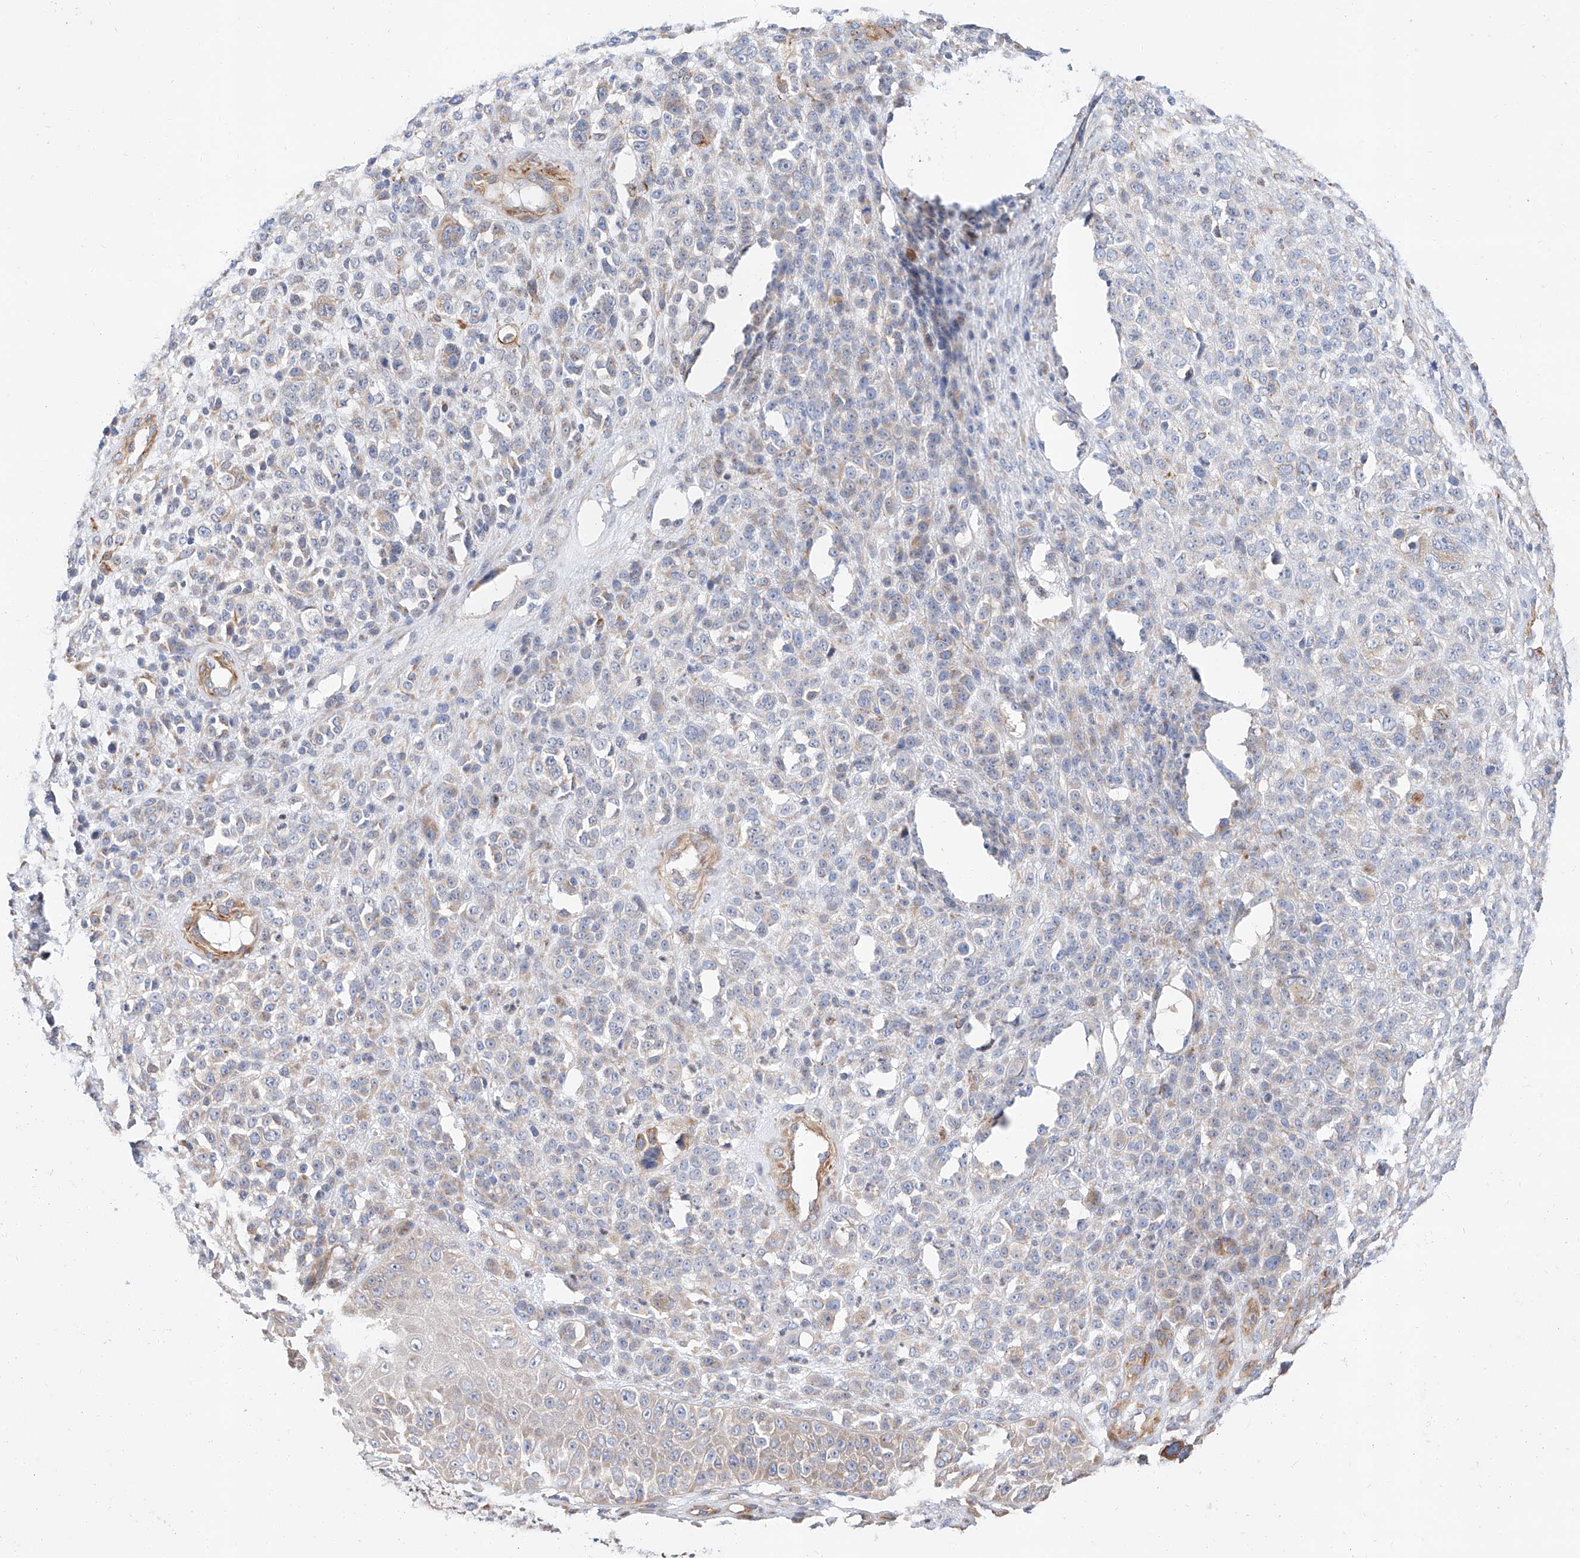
{"staining": {"intensity": "weak", "quantity": "<25%", "location": "cytoplasmic/membranous"}, "tissue": "melanoma", "cell_type": "Tumor cells", "image_type": "cancer", "snomed": [{"axis": "morphology", "description": "Malignant melanoma, NOS"}, {"axis": "topography", "description": "Skin"}], "caption": "A high-resolution image shows IHC staining of malignant melanoma, which shows no significant positivity in tumor cells.", "gene": "GLMN", "patient": {"sex": "female", "age": 55}}